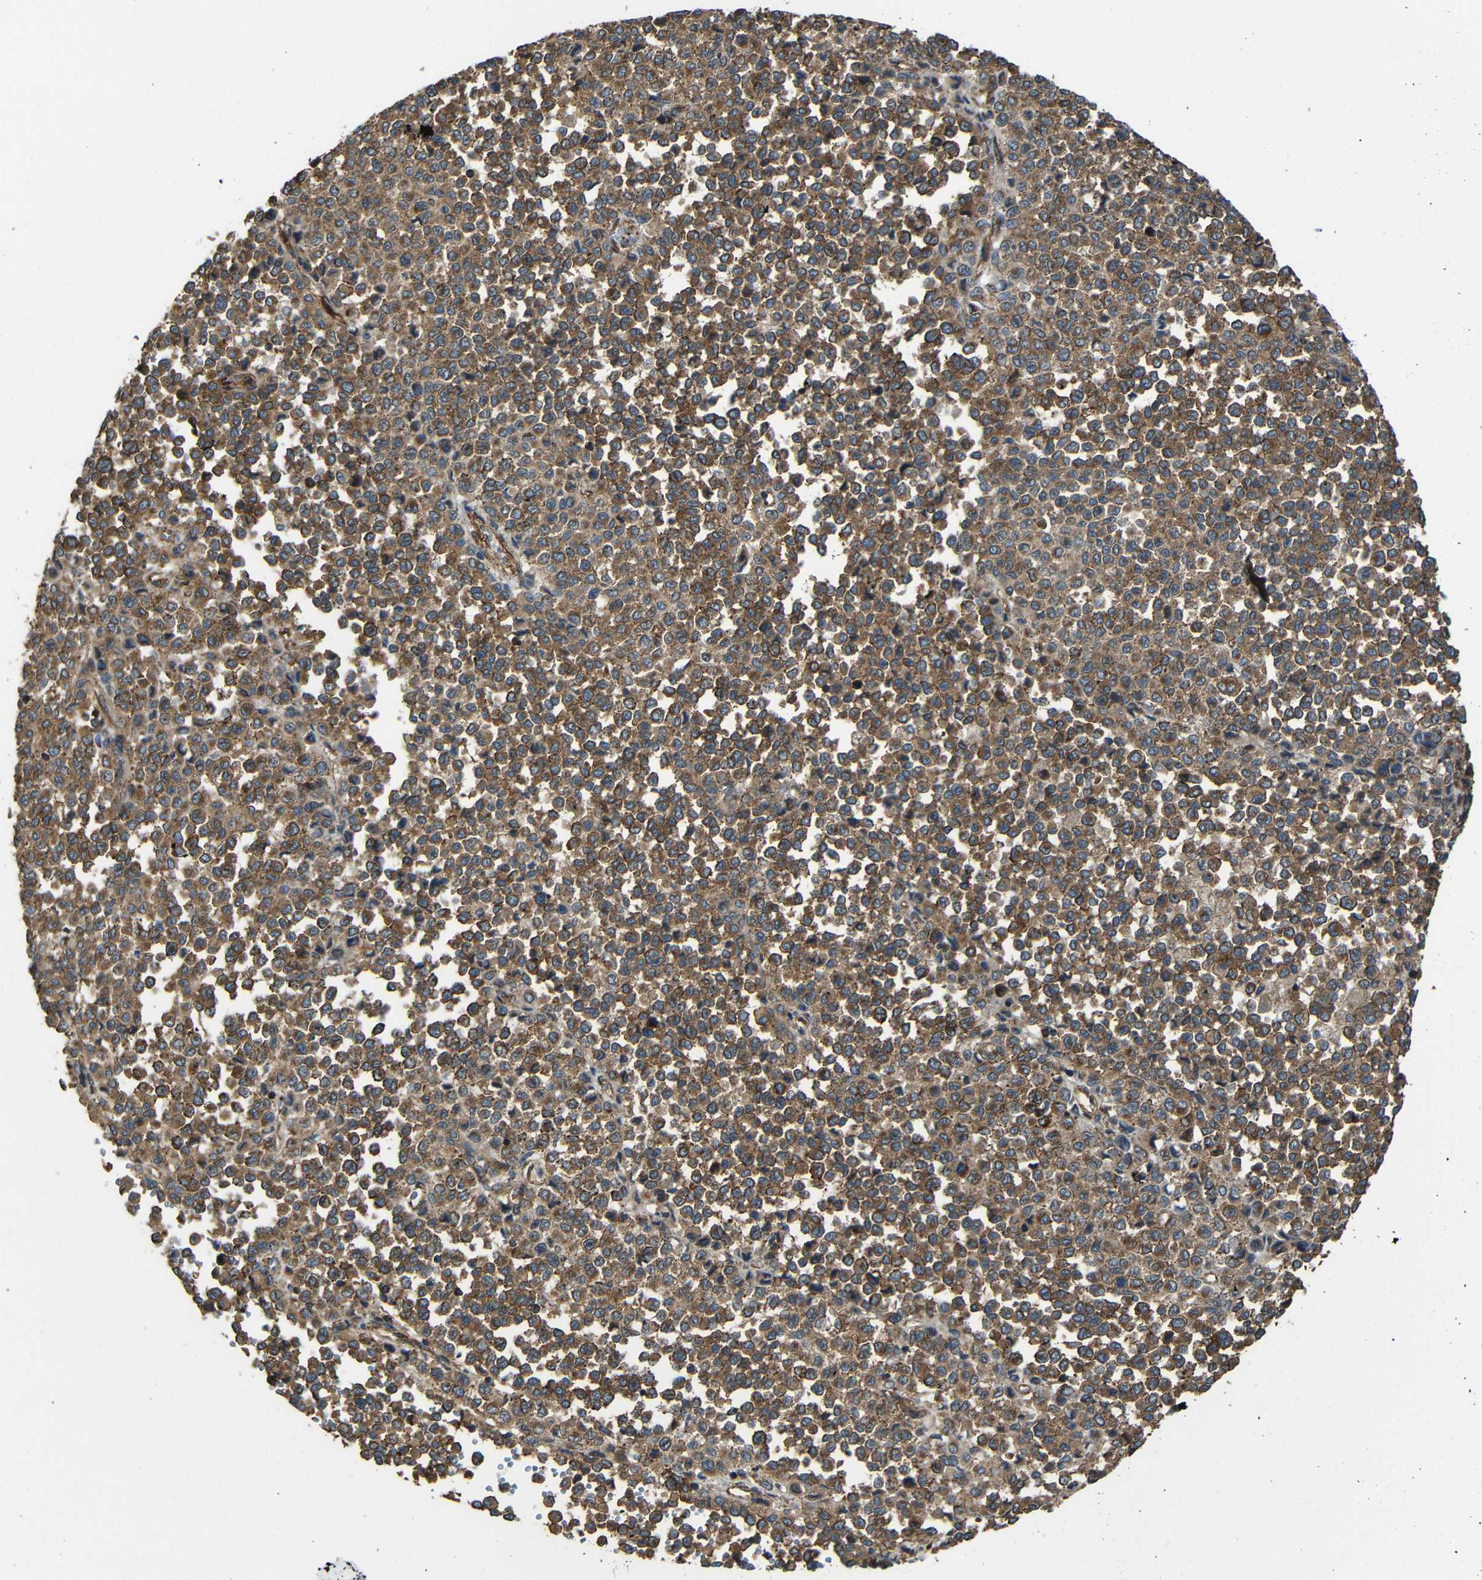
{"staining": {"intensity": "moderate", "quantity": ">75%", "location": "cytoplasmic/membranous"}, "tissue": "melanoma", "cell_type": "Tumor cells", "image_type": "cancer", "snomed": [{"axis": "morphology", "description": "Malignant melanoma, Metastatic site"}, {"axis": "topography", "description": "Pancreas"}], "caption": "Protein expression analysis of human melanoma reveals moderate cytoplasmic/membranous expression in approximately >75% of tumor cells.", "gene": "PTCH1", "patient": {"sex": "female", "age": 30}}